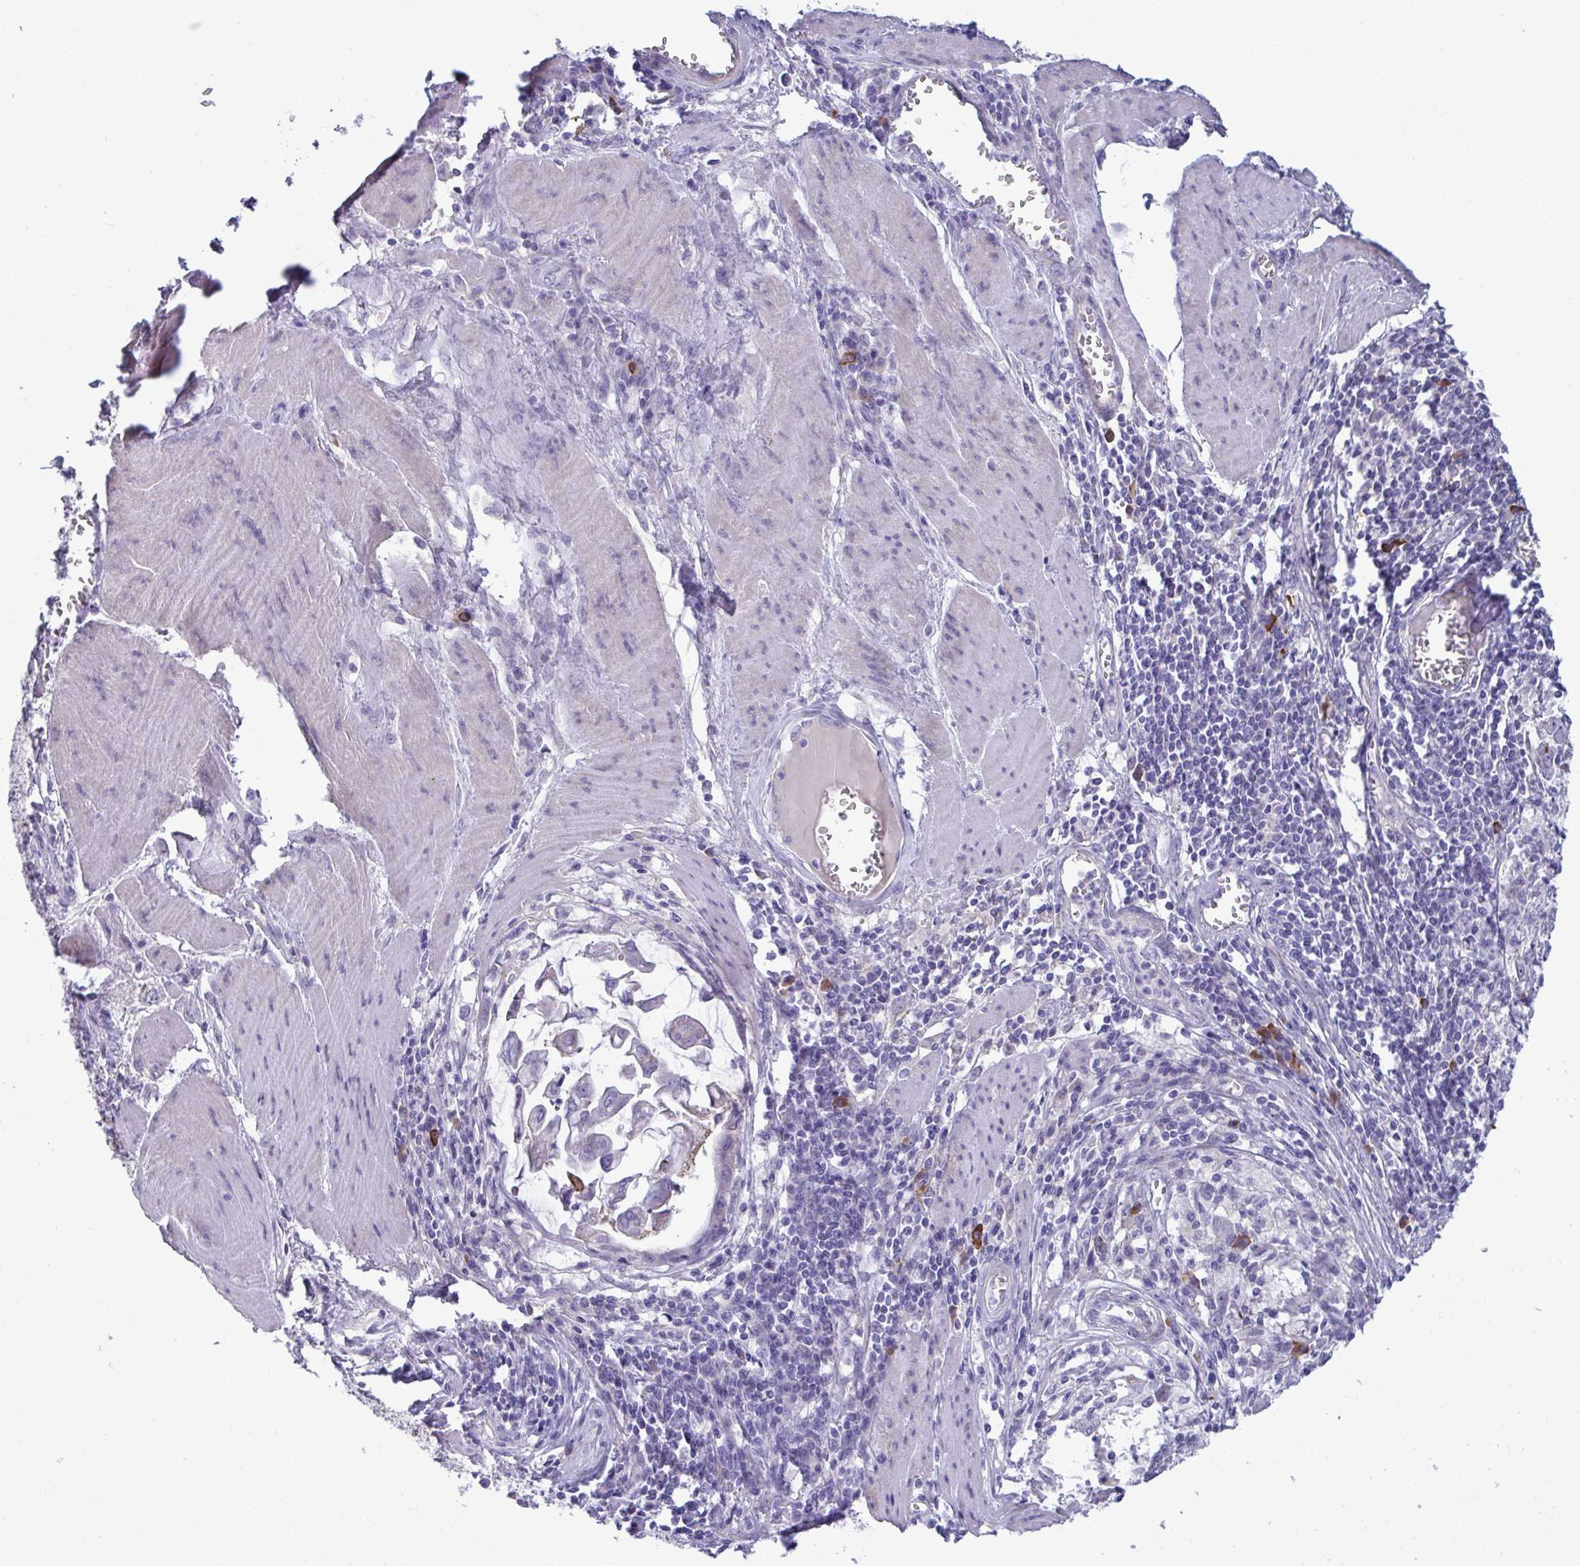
{"staining": {"intensity": "negative", "quantity": "none", "location": "none"}, "tissue": "stomach cancer", "cell_type": "Tumor cells", "image_type": "cancer", "snomed": [{"axis": "morphology", "description": "Adenocarcinoma, NOS"}, {"axis": "topography", "description": "Stomach, upper"}], "caption": "Micrograph shows no significant protein positivity in tumor cells of stomach cancer (adenocarcinoma).", "gene": "MS4A14", "patient": {"sex": "male", "age": 80}}